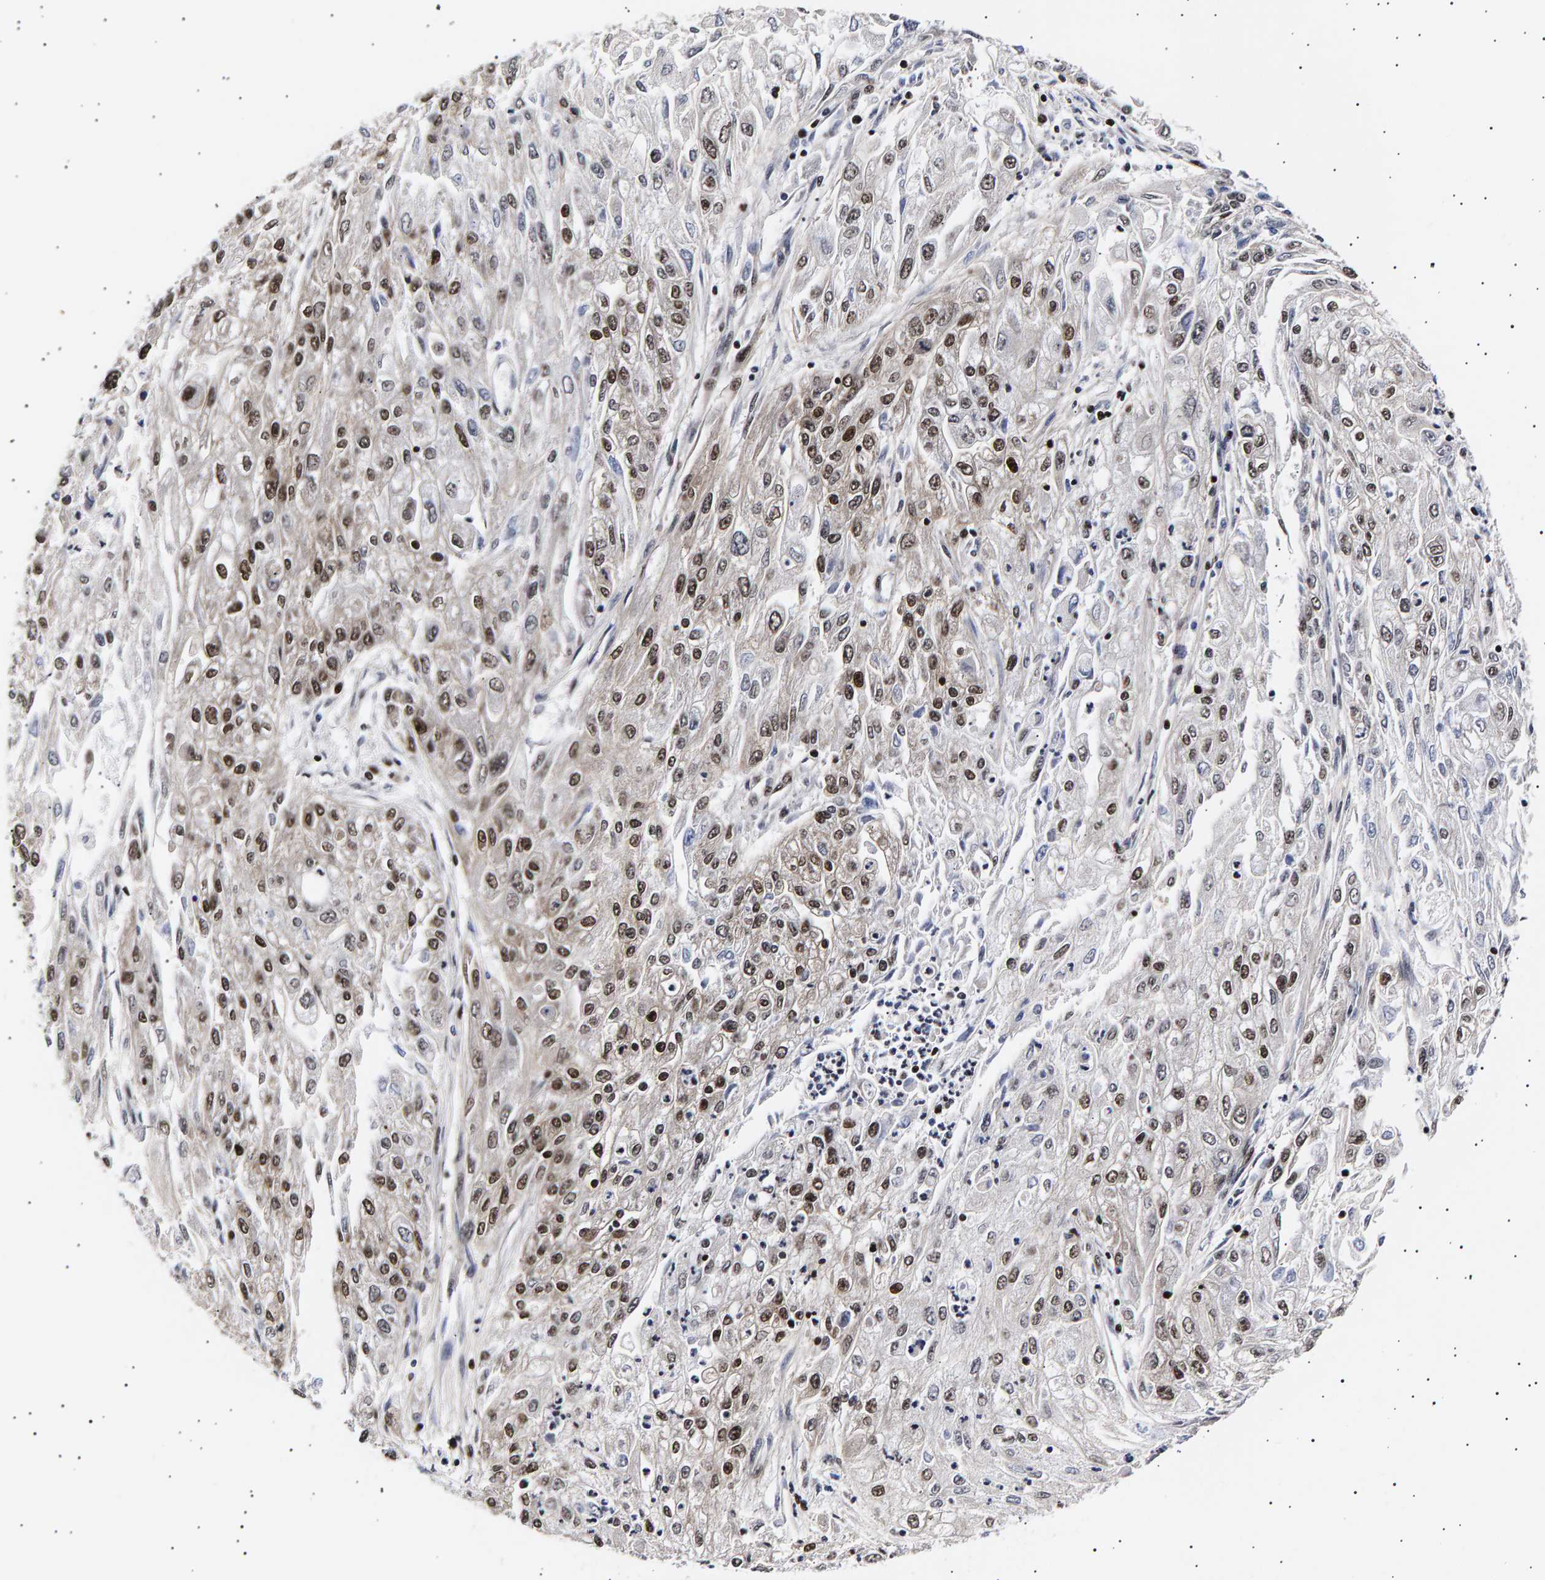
{"staining": {"intensity": "strong", "quantity": ">75%", "location": "nuclear"}, "tissue": "endometrial cancer", "cell_type": "Tumor cells", "image_type": "cancer", "snomed": [{"axis": "morphology", "description": "Adenocarcinoma, NOS"}, {"axis": "topography", "description": "Endometrium"}], "caption": "An image of adenocarcinoma (endometrial) stained for a protein shows strong nuclear brown staining in tumor cells.", "gene": "ANKRD40", "patient": {"sex": "female", "age": 49}}